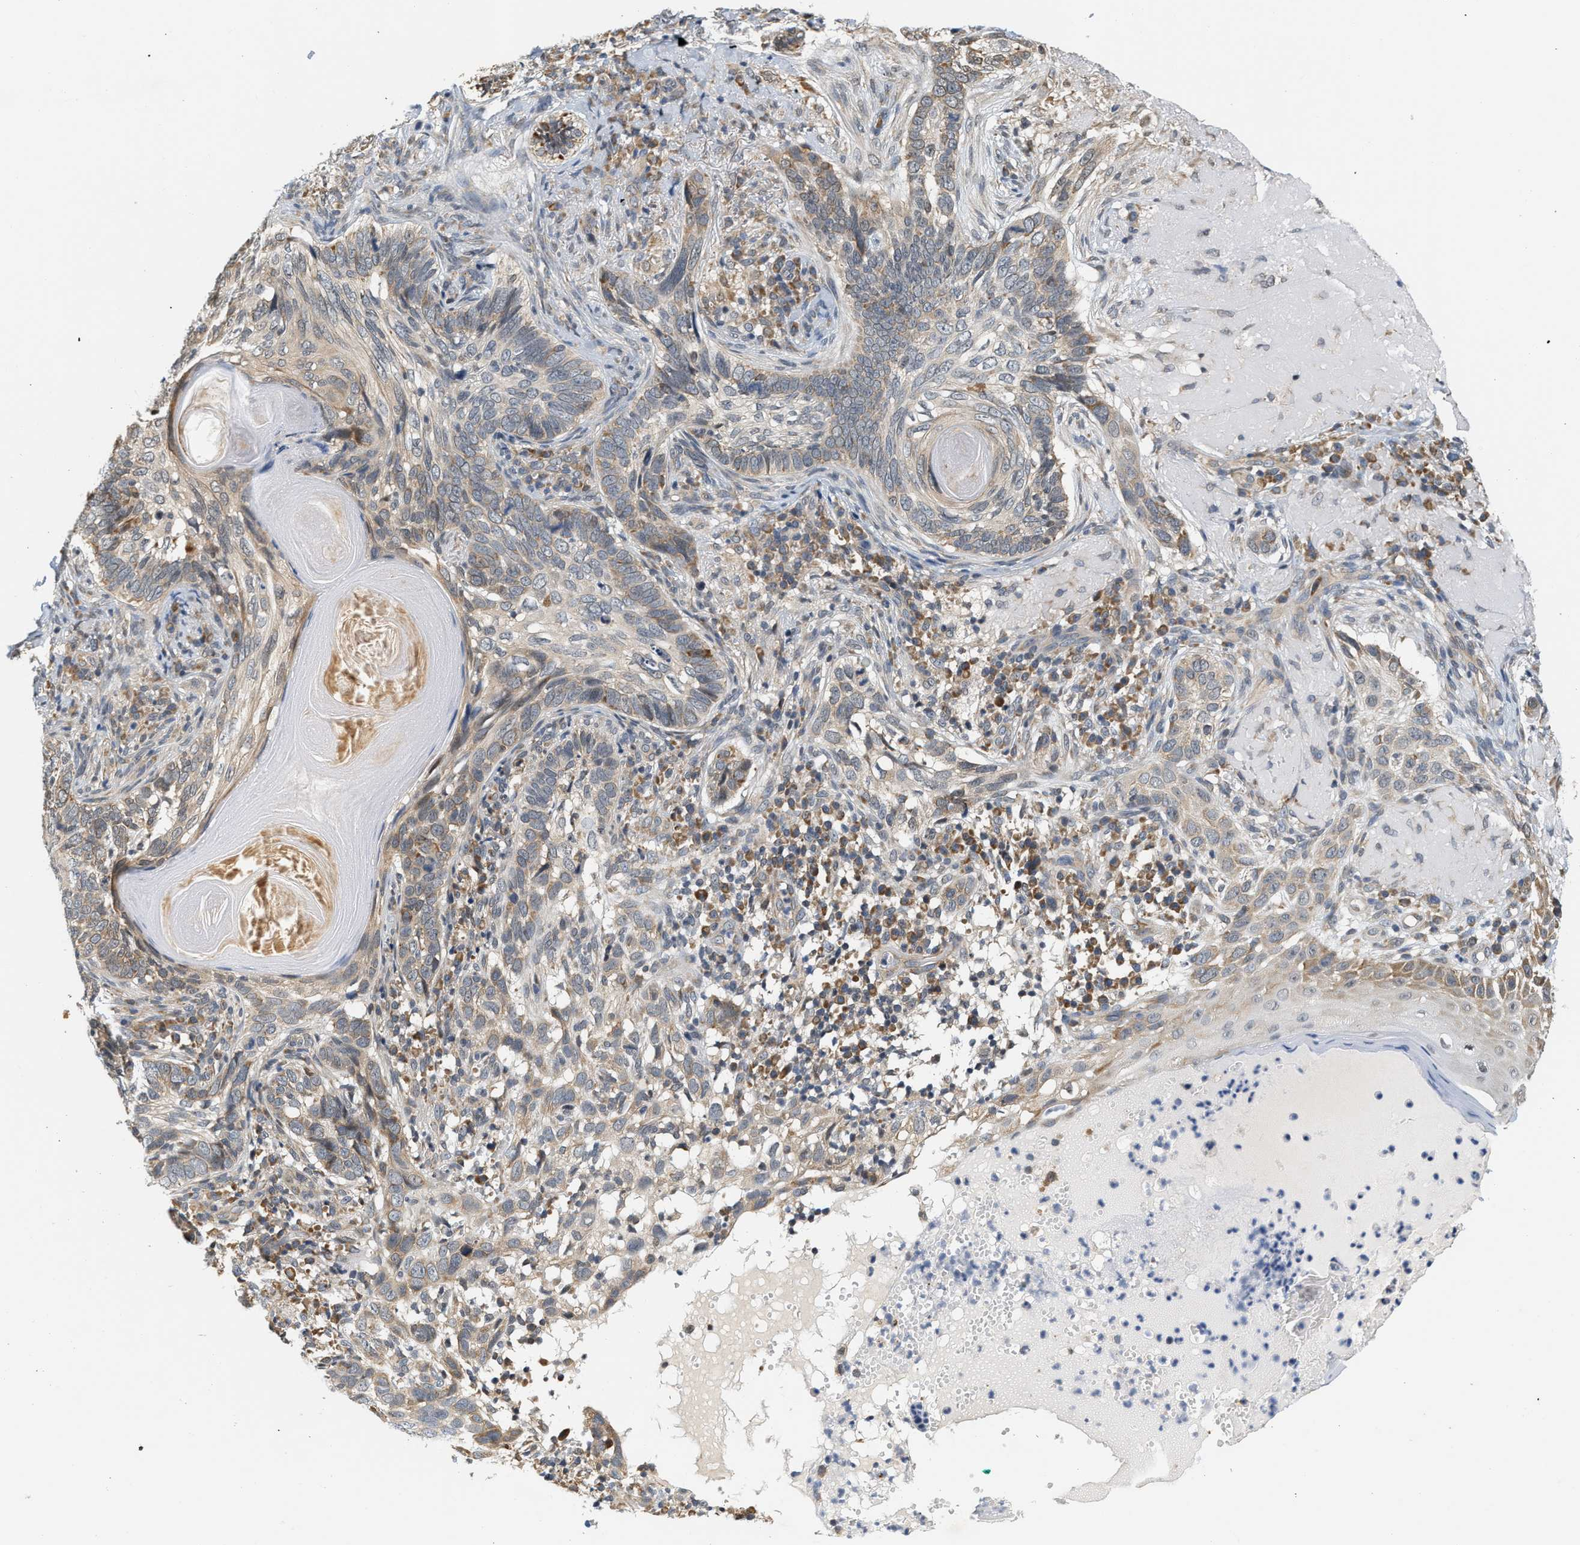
{"staining": {"intensity": "weak", "quantity": "25%-75%", "location": "cytoplasmic/membranous"}, "tissue": "skin cancer", "cell_type": "Tumor cells", "image_type": "cancer", "snomed": [{"axis": "morphology", "description": "Basal cell carcinoma"}, {"axis": "topography", "description": "Skin"}], "caption": "Basal cell carcinoma (skin) stained for a protein shows weak cytoplasmic/membranous positivity in tumor cells. (Stains: DAB (3,3'-diaminobenzidine) in brown, nuclei in blue, Microscopy: brightfield microscopy at high magnification).", "gene": "GIGYF1", "patient": {"sex": "female", "age": 89}}